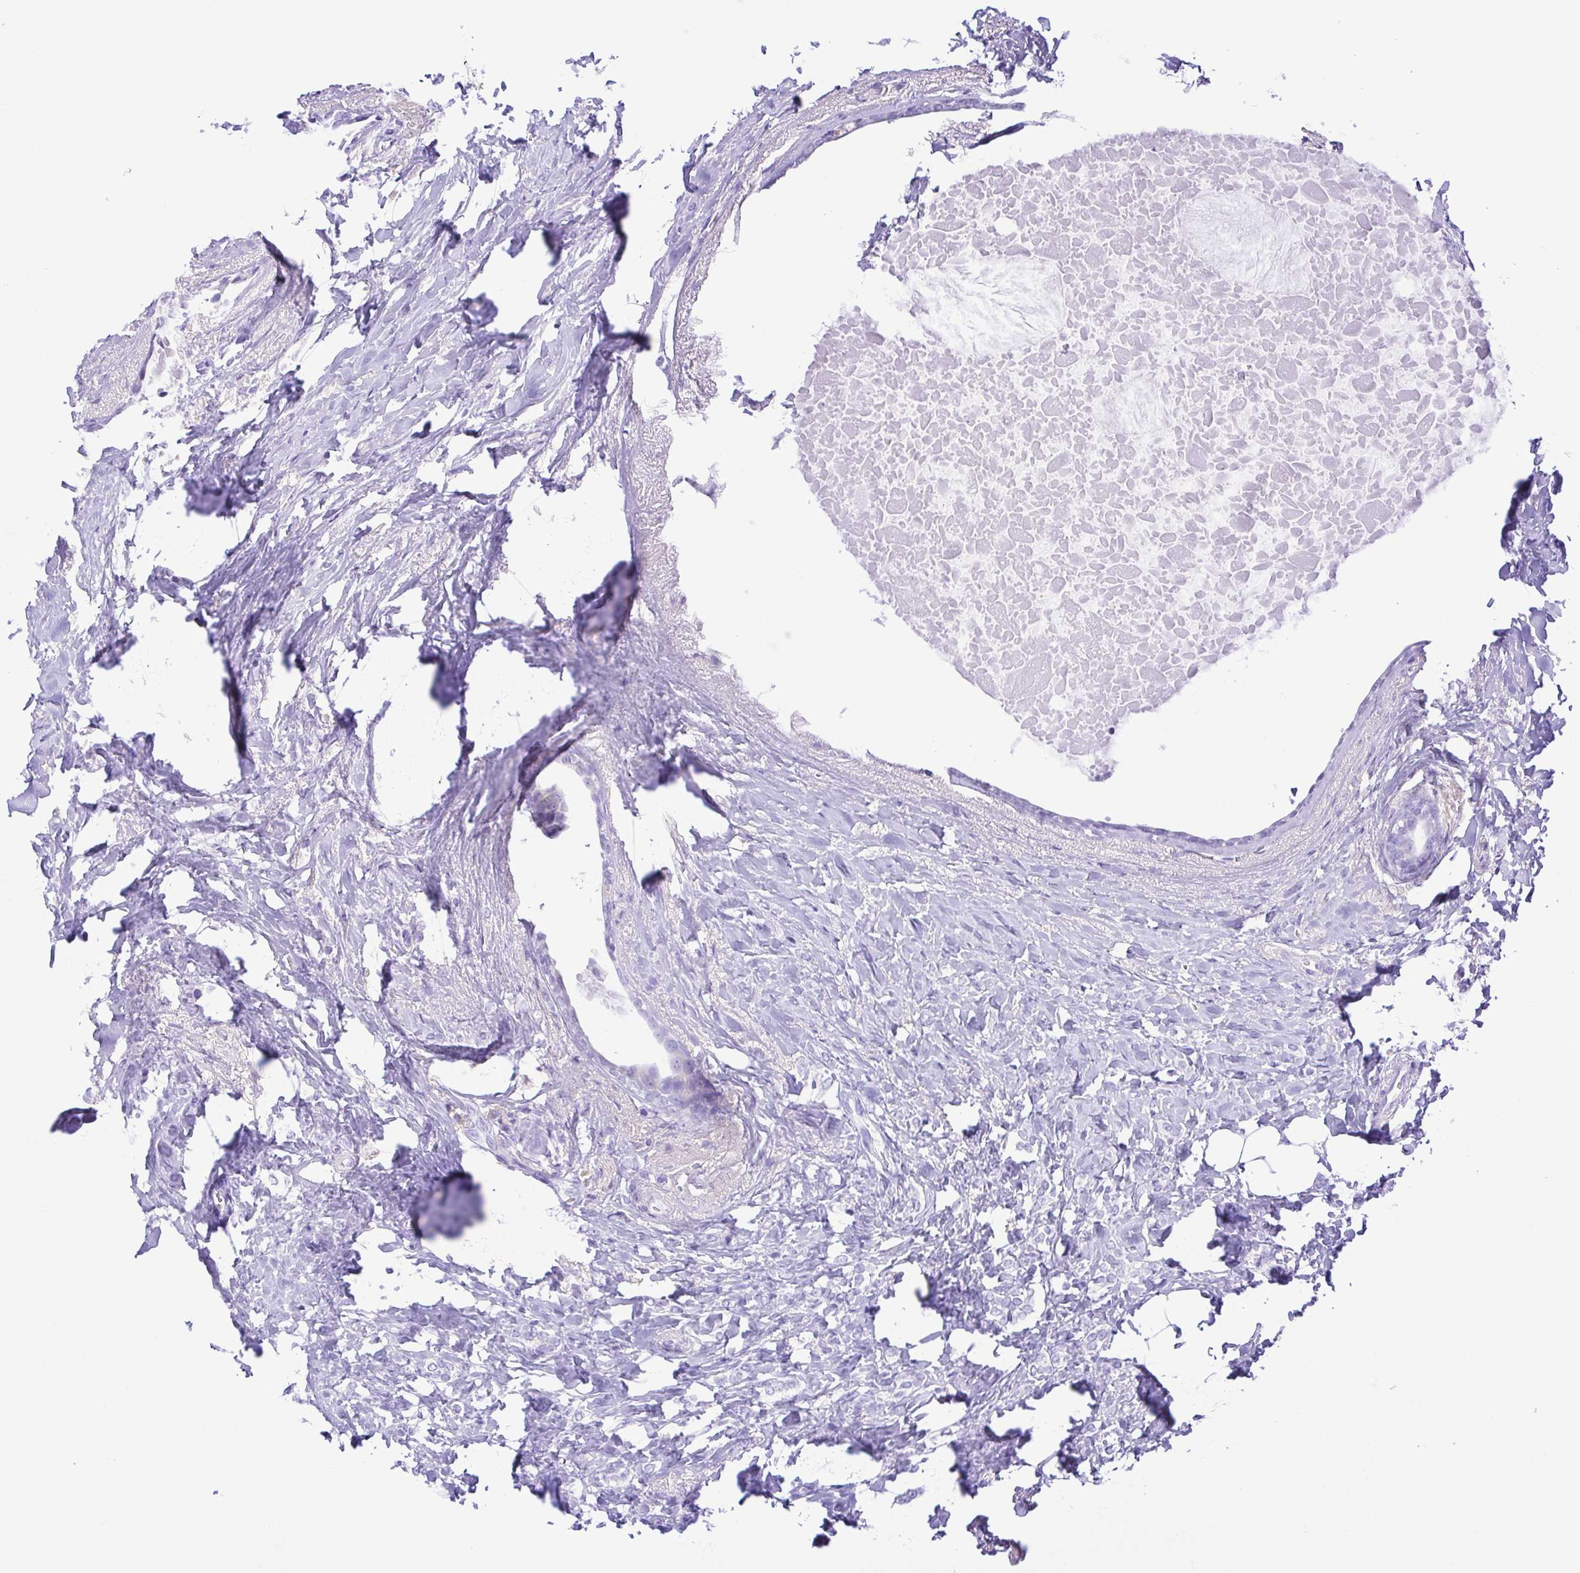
{"staining": {"intensity": "negative", "quantity": "none", "location": "none"}, "tissue": "breast cancer", "cell_type": "Tumor cells", "image_type": "cancer", "snomed": [{"axis": "morphology", "description": "Normal tissue, NOS"}, {"axis": "morphology", "description": "Duct carcinoma"}, {"axis": "topography", "description": "Breast"}], "caption": "The image shows no staining of tumor cells in breast infiltrating ductal carcinoma. Nuclei are stained in blue.", "gene": "PAK3", "patient": {"sex": "female", "age": 77}}